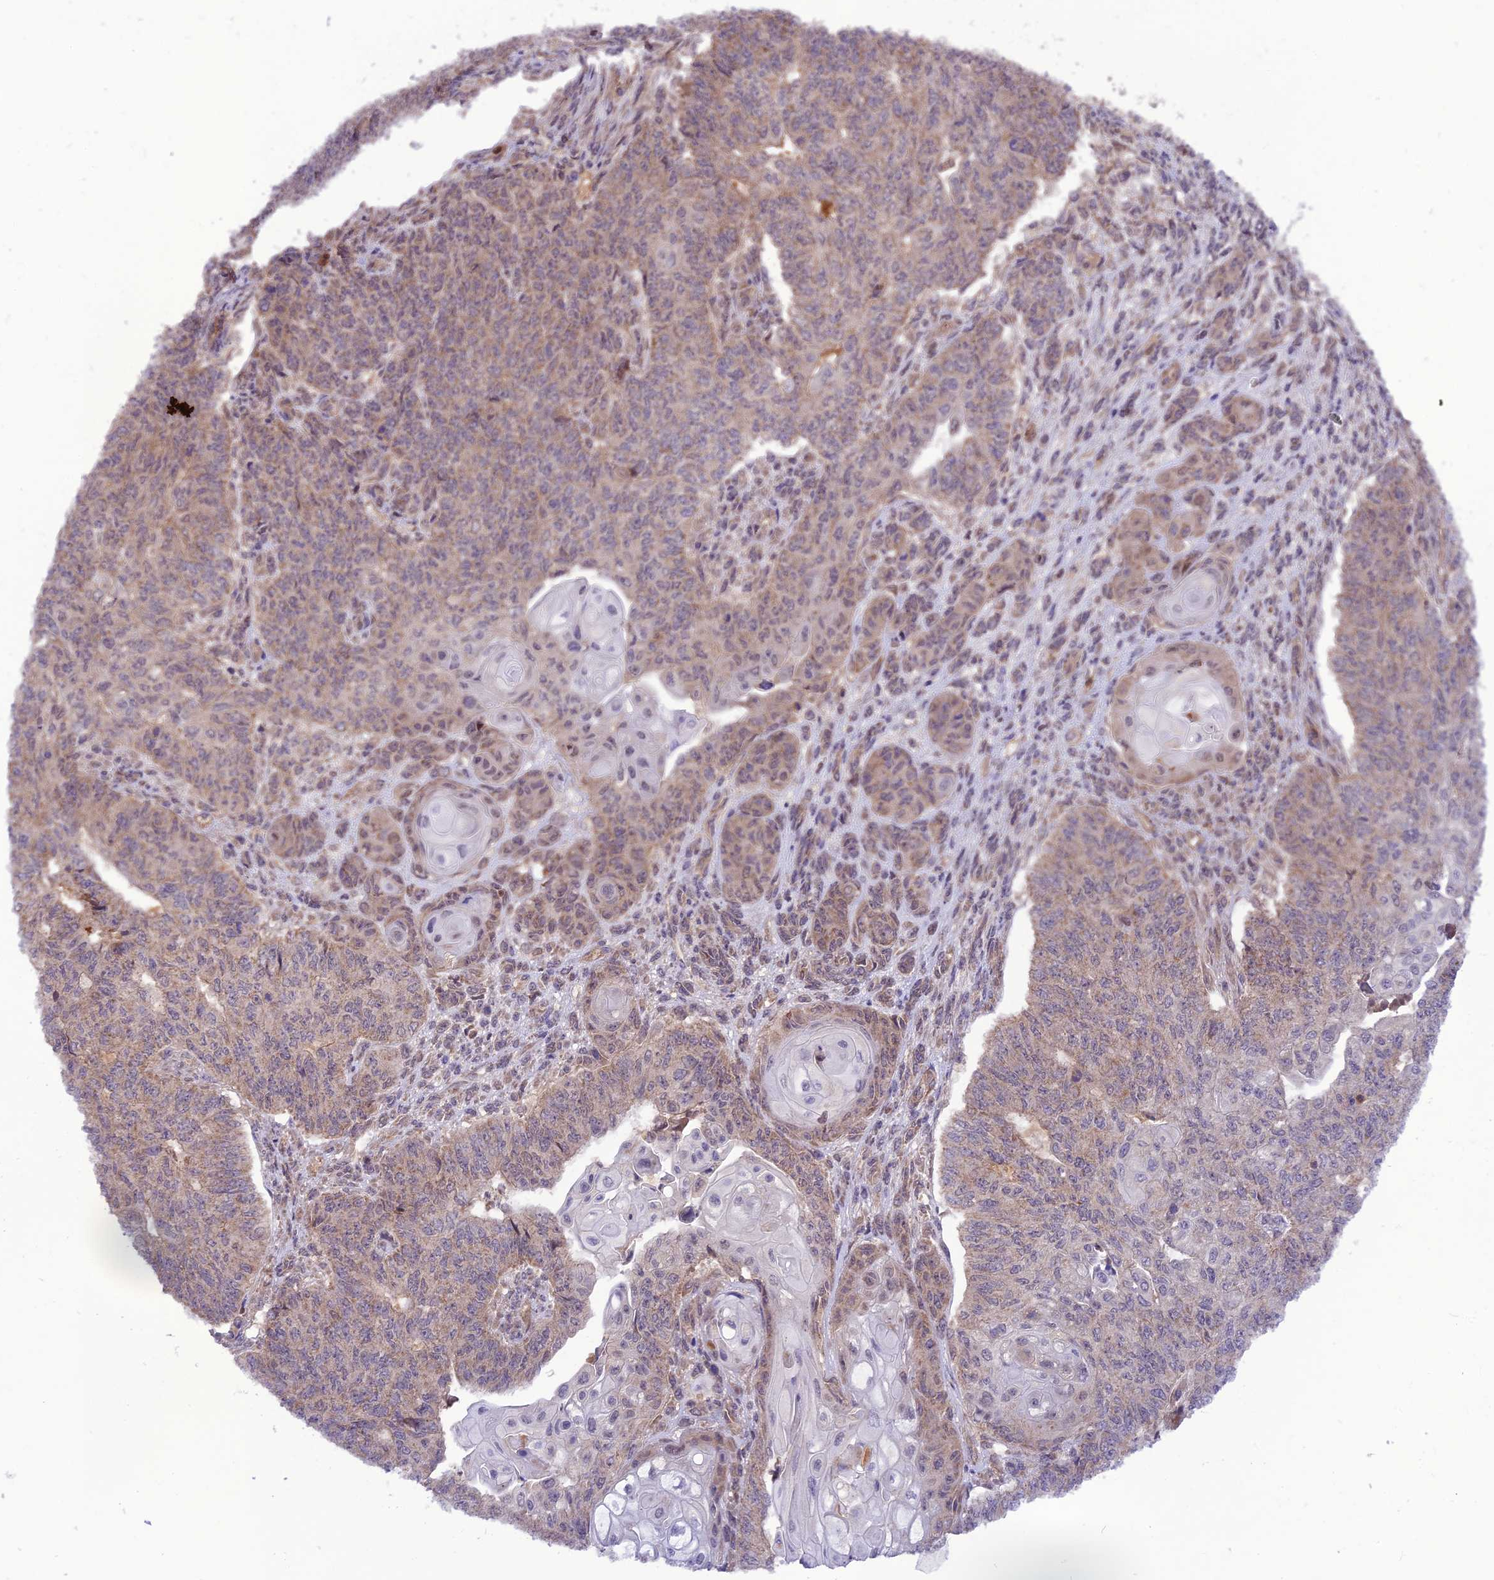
{"staining": {"intensity": "weak", "quantity": "25%-75%", "location": "cytoplasmic/membranous"}, "tissue": "endometrial cancer", "cell_type": "Tumor cells", "image_type": "cancer", "snomed": [{"axis": "morphology", "description": "Adenocarcinoma, NOS"}, {"axis": "topography", "description": "Endometrium"}], "caption": "Weak cytoplasmic/membranous staining is seen in approximately 25%-75% of tumor cells in endometrial adenocarcinoma.", "gene": "NDUFC1", "patient": {"sex": "female", "age": 32}}